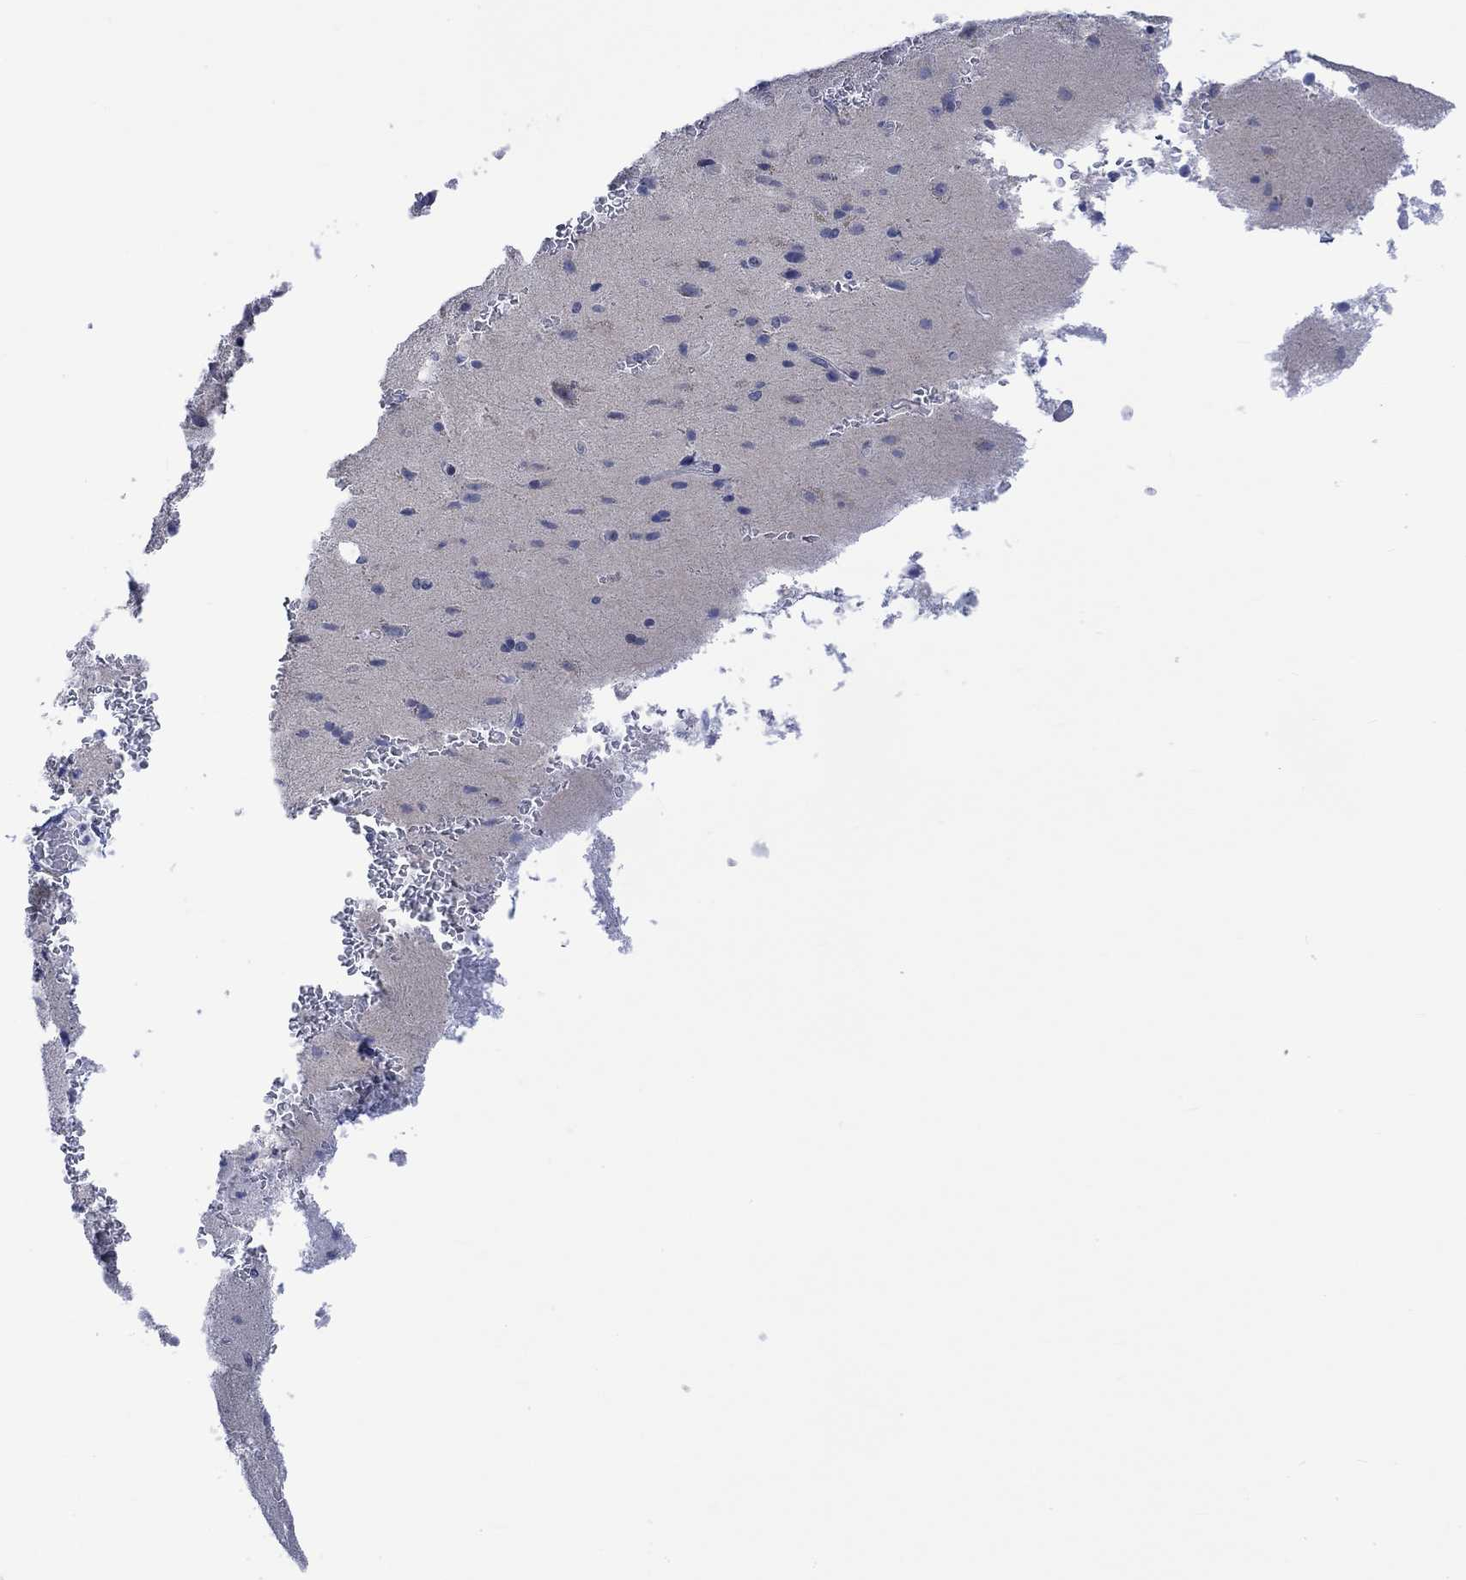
{"staining": {"intensity": "negative", "quantity": "none", "location": "none"}, "tissue": "cerebral cortex", "cell_type": "Endothelial cells", "image_type": "normal", "snomed": [{"axis": "morphology", "description": "Normal tissue, NOS"}, {"axis": "morphology", "description": "Glioma, malignant, High grade"}, {"axis": "topography", "description": "Cerebral cortex"}], "caption": "A high-resolution image shows immunohistochemistry (IHC) staining of normal cerebral cortex, which demonstrates no significant staining in endothelial cells. Brightfield microscopy of immunohistochemistry stained with DAB (3,3'-diaminobenzidine) (brown) and hematoxylin (blue), captured at high magnification.", "gene": "DCX", "patient": {"sex": "male", "age": 77}}